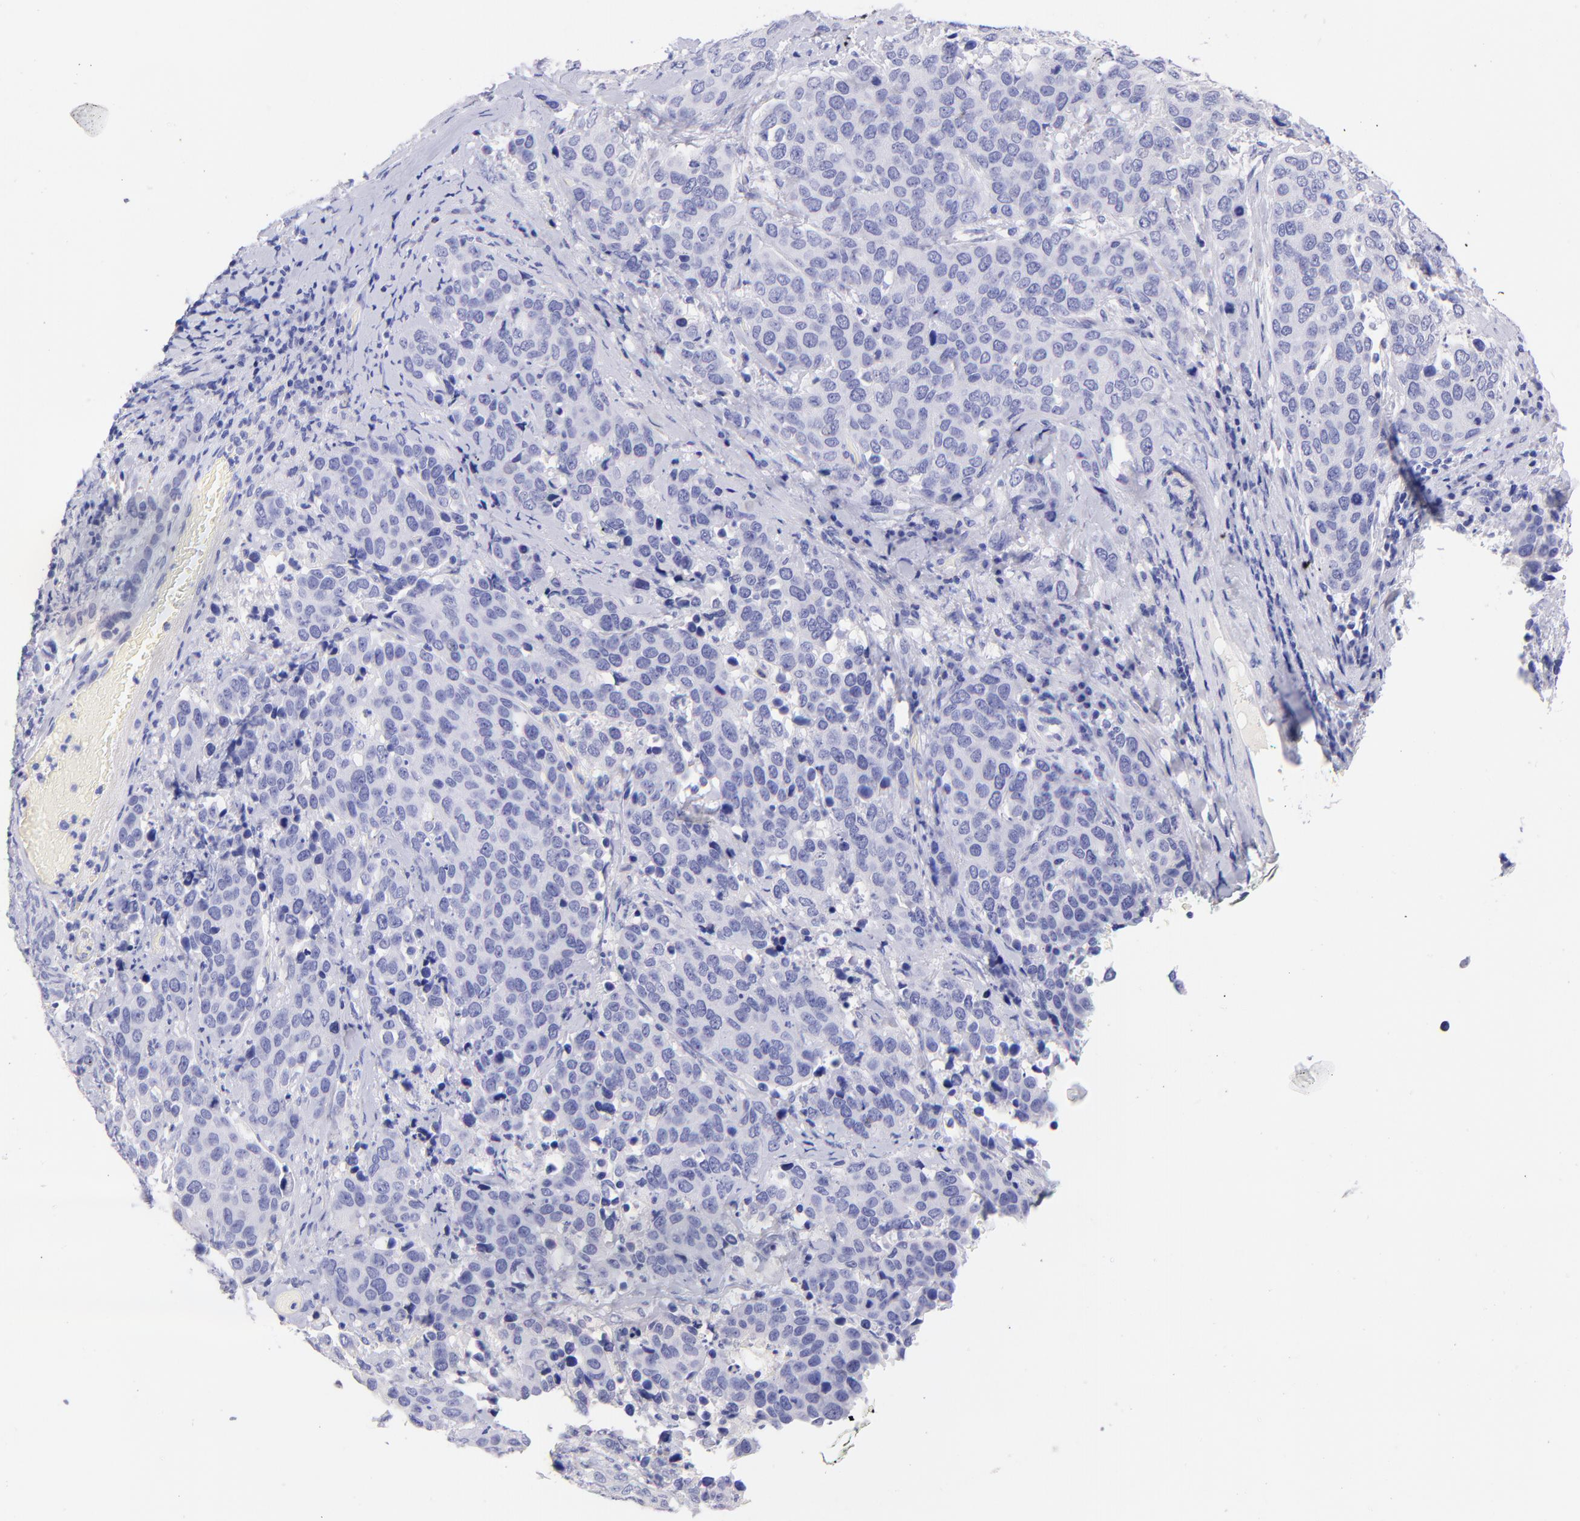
{"staining": {"intensity": "negative", "quantity": "none", "location": "none"}, "tissue": "cervical cancer", "cell_type": "Tumor cells", "image_type": "cancer", "snomed": [{"axis": "morphology", "description": "Squamous cell carcinoma, NOS"}, {"axis": "topography", "description": "Cervix"}], "caption": "IHC histopathology image of cervical cancer (squamous cell carcinoma) stained for a protein (brown), which exhibits no staining in tumor cells.", "gene": "RAB3B", "patient": {"sex": "female", "age": 54}}